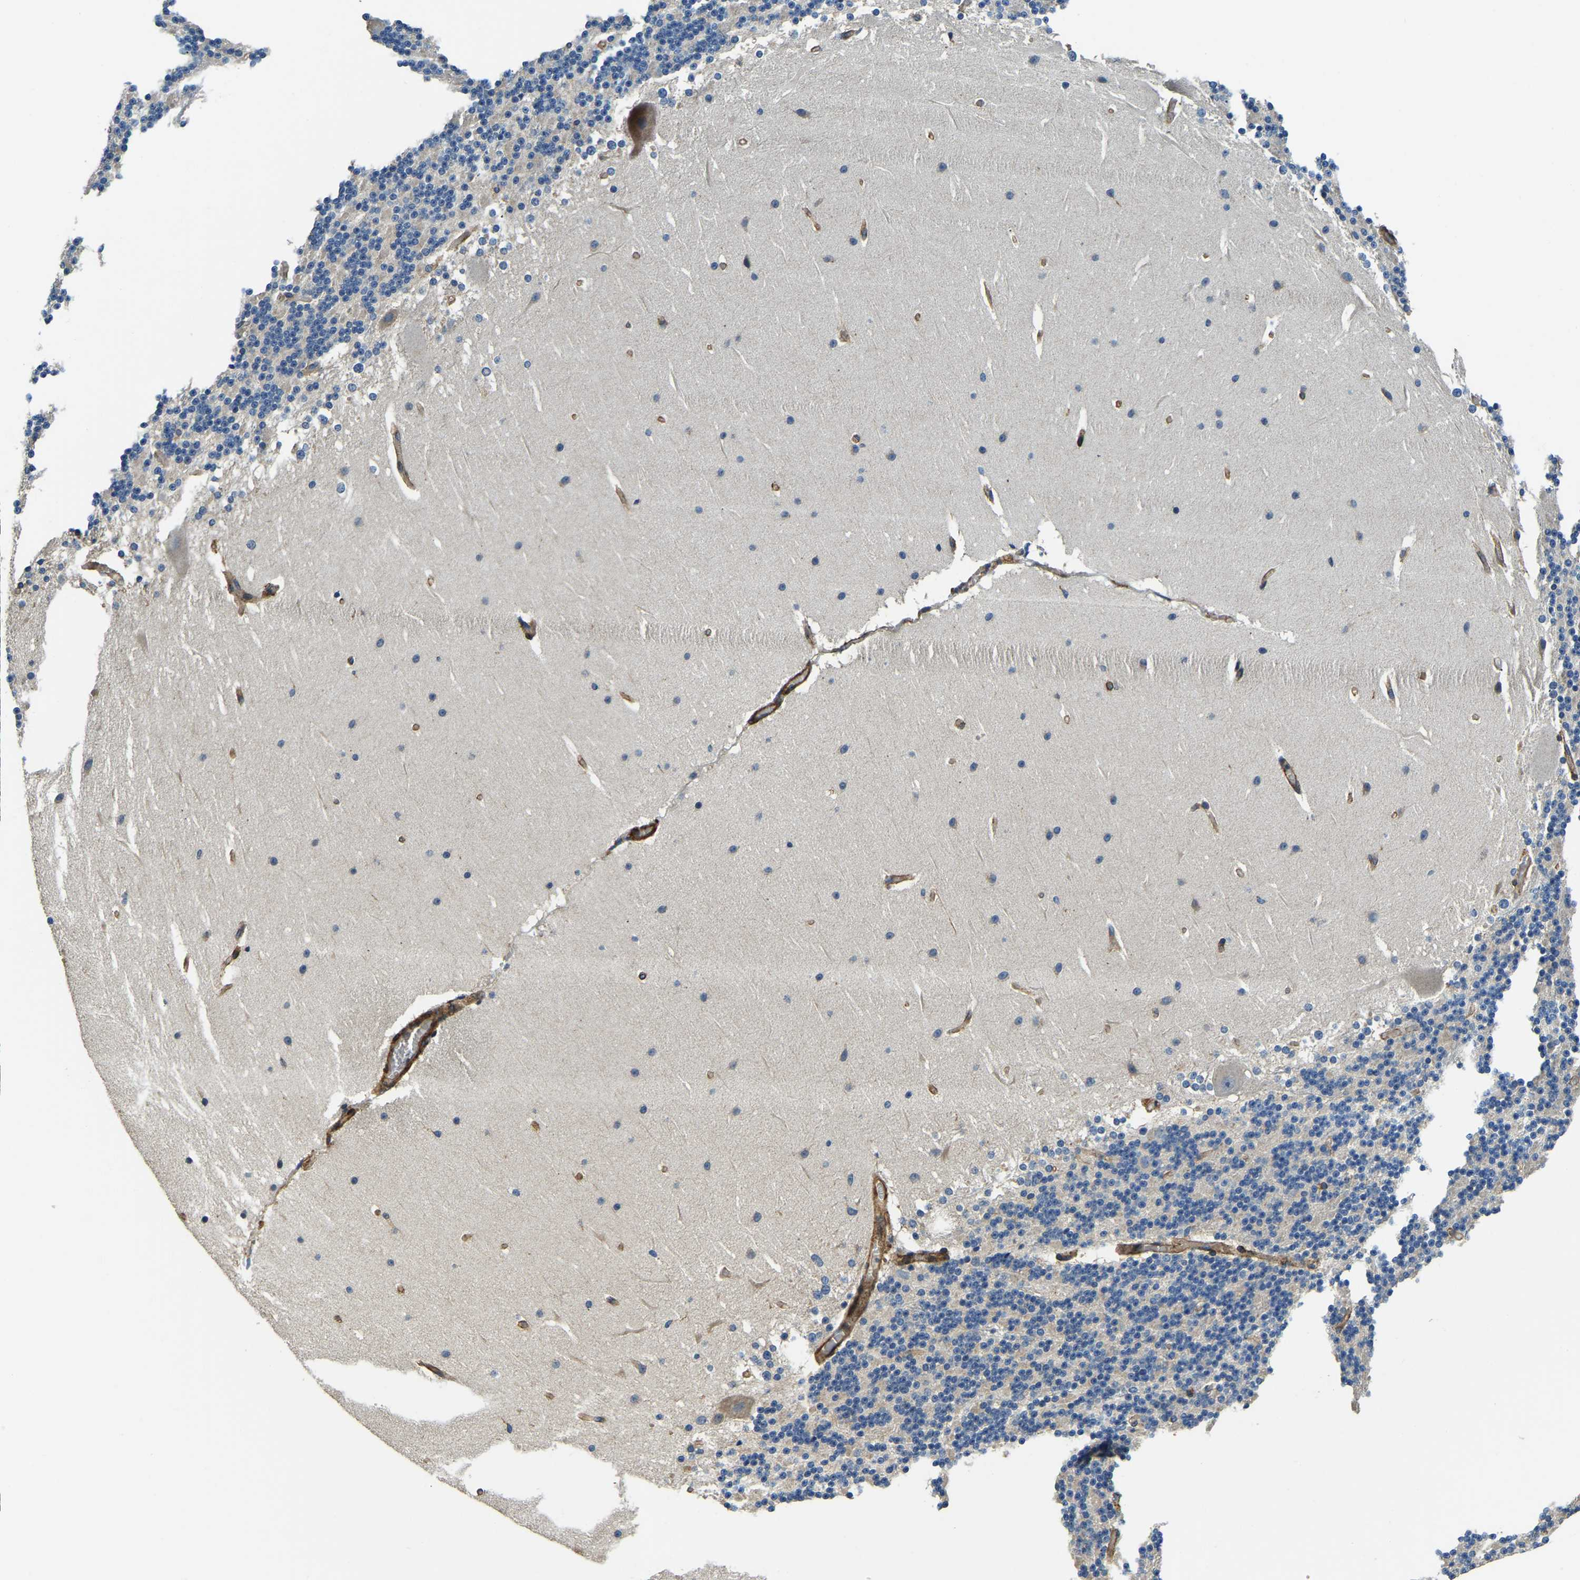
{"staining": {"intensity": "negative", "quantity": "none", "location": "none"}, "tissue": "cerebellum", "cell_type": "Cells in granular layer", "image_type": "normal", "snomed": [{"axis": "morphology", "description": "Normal tissue, NOS"}, {"axis": "topography", "description": "Cerebellum"}], "caption": "Photomicrograph shows no significant protein staining in cells in granular layer of unremarkable cerebellum. (Brightfield microscopy of DAB (3,3'-diaminobenzidine) immunohistochemistry at high magnification).", "gene": "RNF39", "patient": {"sex": "female", "age": 19}}